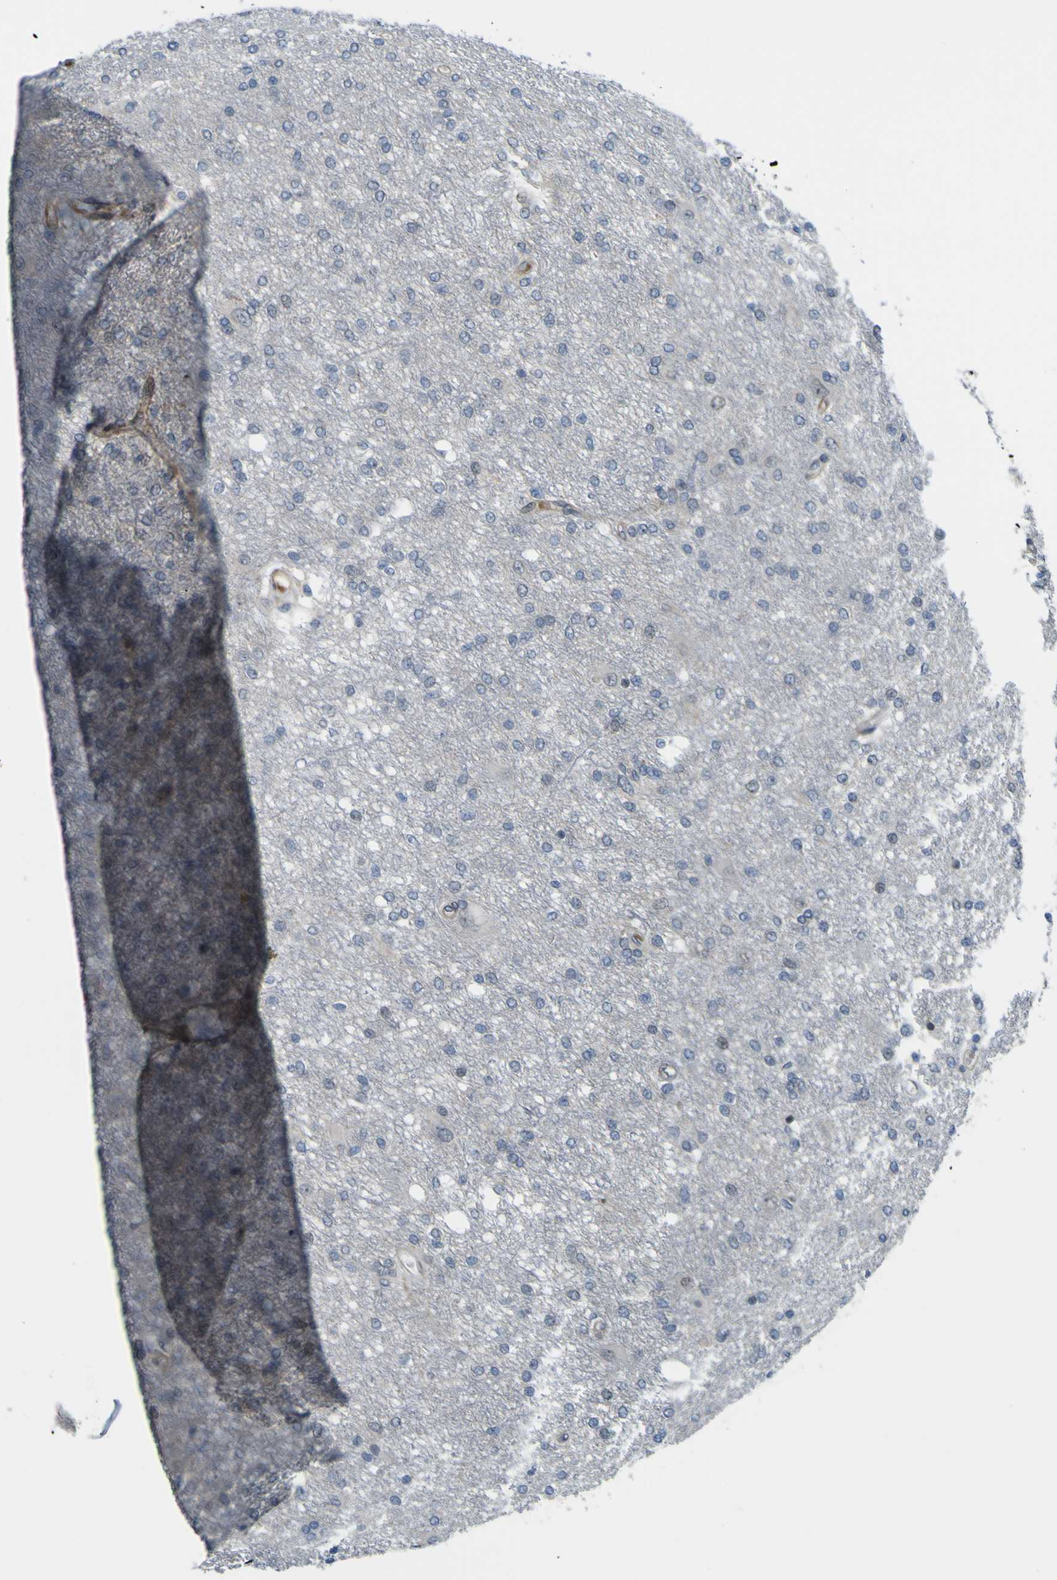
{"staining": {"intensity": "negative", "quantity": "none", "location": "none"}, "tissue": "glioma", "cell_type": "Tumor cells", "image_type": "cancer", "snomed": [{"axis": "morphology", "description": "Glioma, malignant, High grade"}, {"axis": "topography", "description": "Brain"}], "caption": "Immunohistochemistry (IHC) micrograph of neoplastic tissue: glioma stained with DAB (3,3'-diaminobenzidine) exhibits no significant protein positivity in tumor cells.", "gene": "KDM7A", "patient": {"sex": "female", "age": 59}}